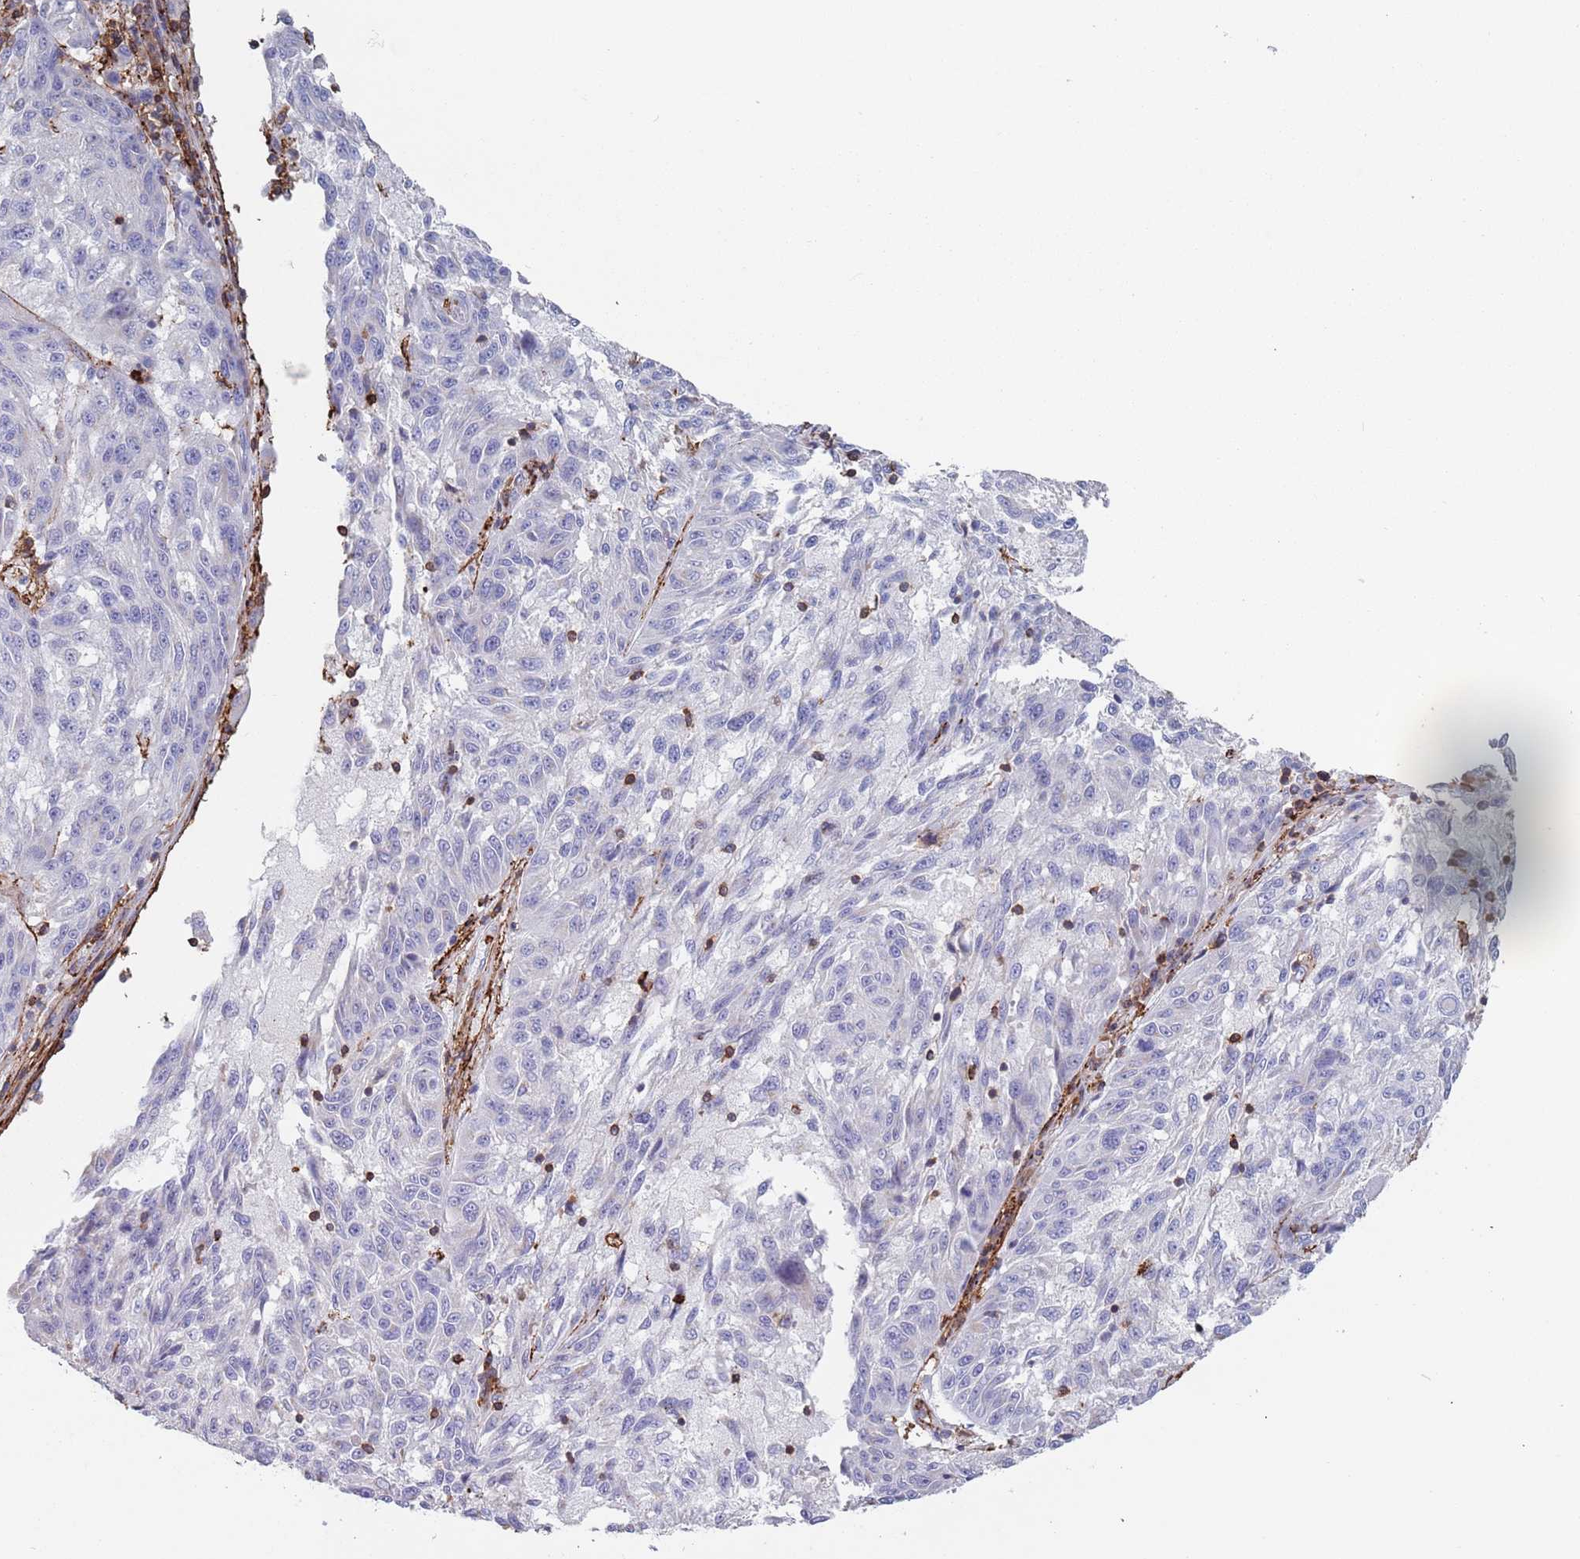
{"staining": {"intensity": "negative", "quantity": "none", "location": "none"}, "tissue": "melanoma", "cell_type": "Tumor cells", "image_type": "cancer", "snomed": [{"axis": "morphology", "description": "Malignant melanoma, NOS"}, {"axis": "topography", "description": "Skin"}], "caption": "Protein analysis of malignant melanoma displays no significant positivity in tumor cells. The staining was performed using DAB (3,3'-diaminobenzidine) to visualize the protein expression in brown, while the nuclei were stained in blue with hematoxylin (Magnification: 20x).", "gene": "RNF144A", "patient": {"sex": "male", "age": 53}}